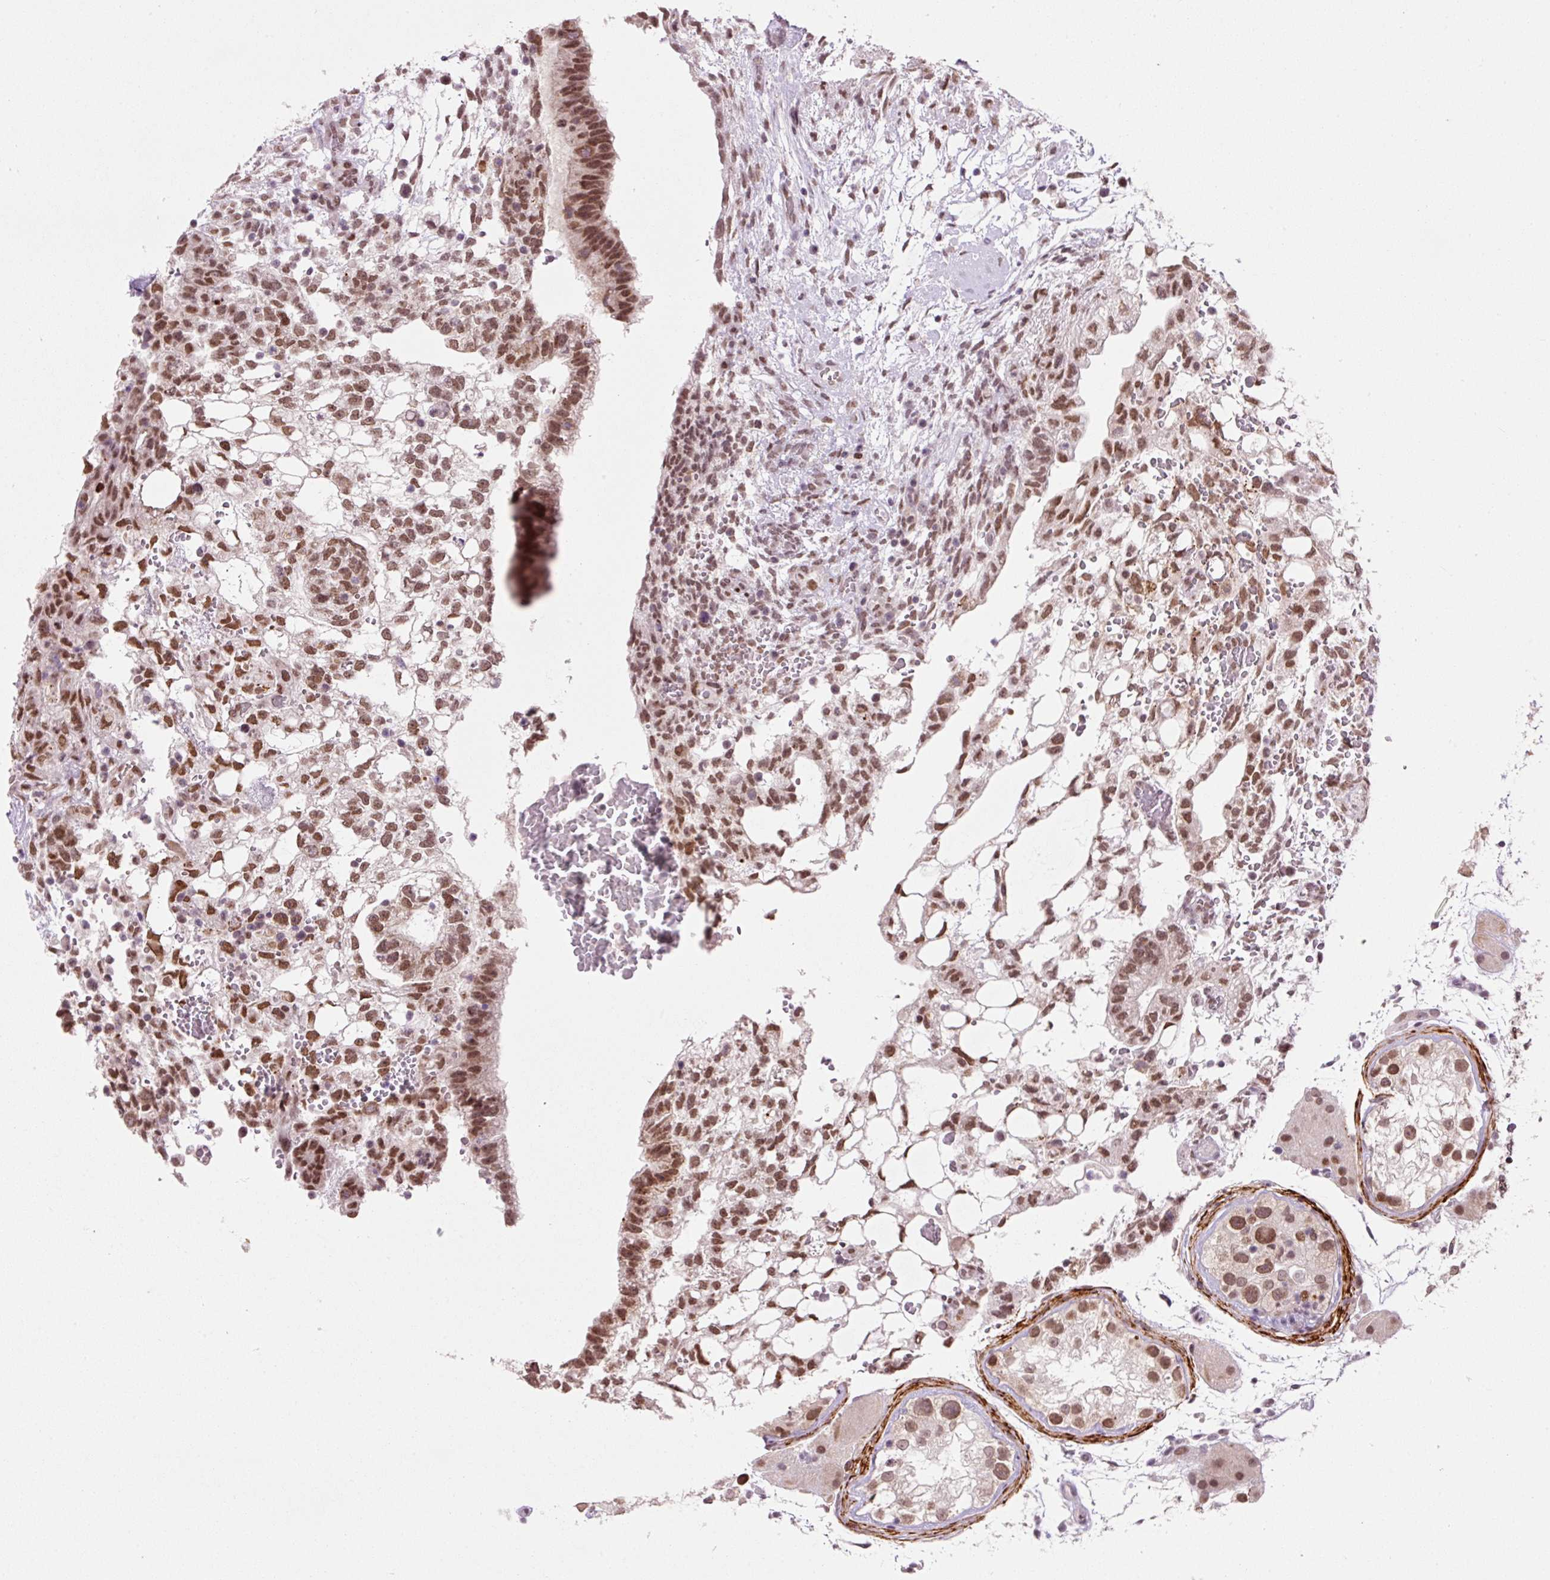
{"staining": {"intensity": "moderate", "quantity": ">75%", "location": "nuclear"}, "tissue": "testis cancer", "cell_type": "Tumor cells", "image_type": "cancer", "snomed": [{"axis": "morphology", "description": "Normal tissue, NOS"}, {"axis": "morphology", "description": "Carcinoma, Embryonal, NOS"}, {"axis": "topography", "description": "Testis"}], "caption": "The image displays a brown stain indicating the presence of a protein in the nuclear of tumor cells in testis embryonal carcinoma. Using DAB (3,3'-diaminobenzidine) (brown) and hematoxylin (blue) stains, captured at high magnification using brightfield microscopy.", "gene": "CCNL2", "patient": {"sex": "male", "age": 32}}